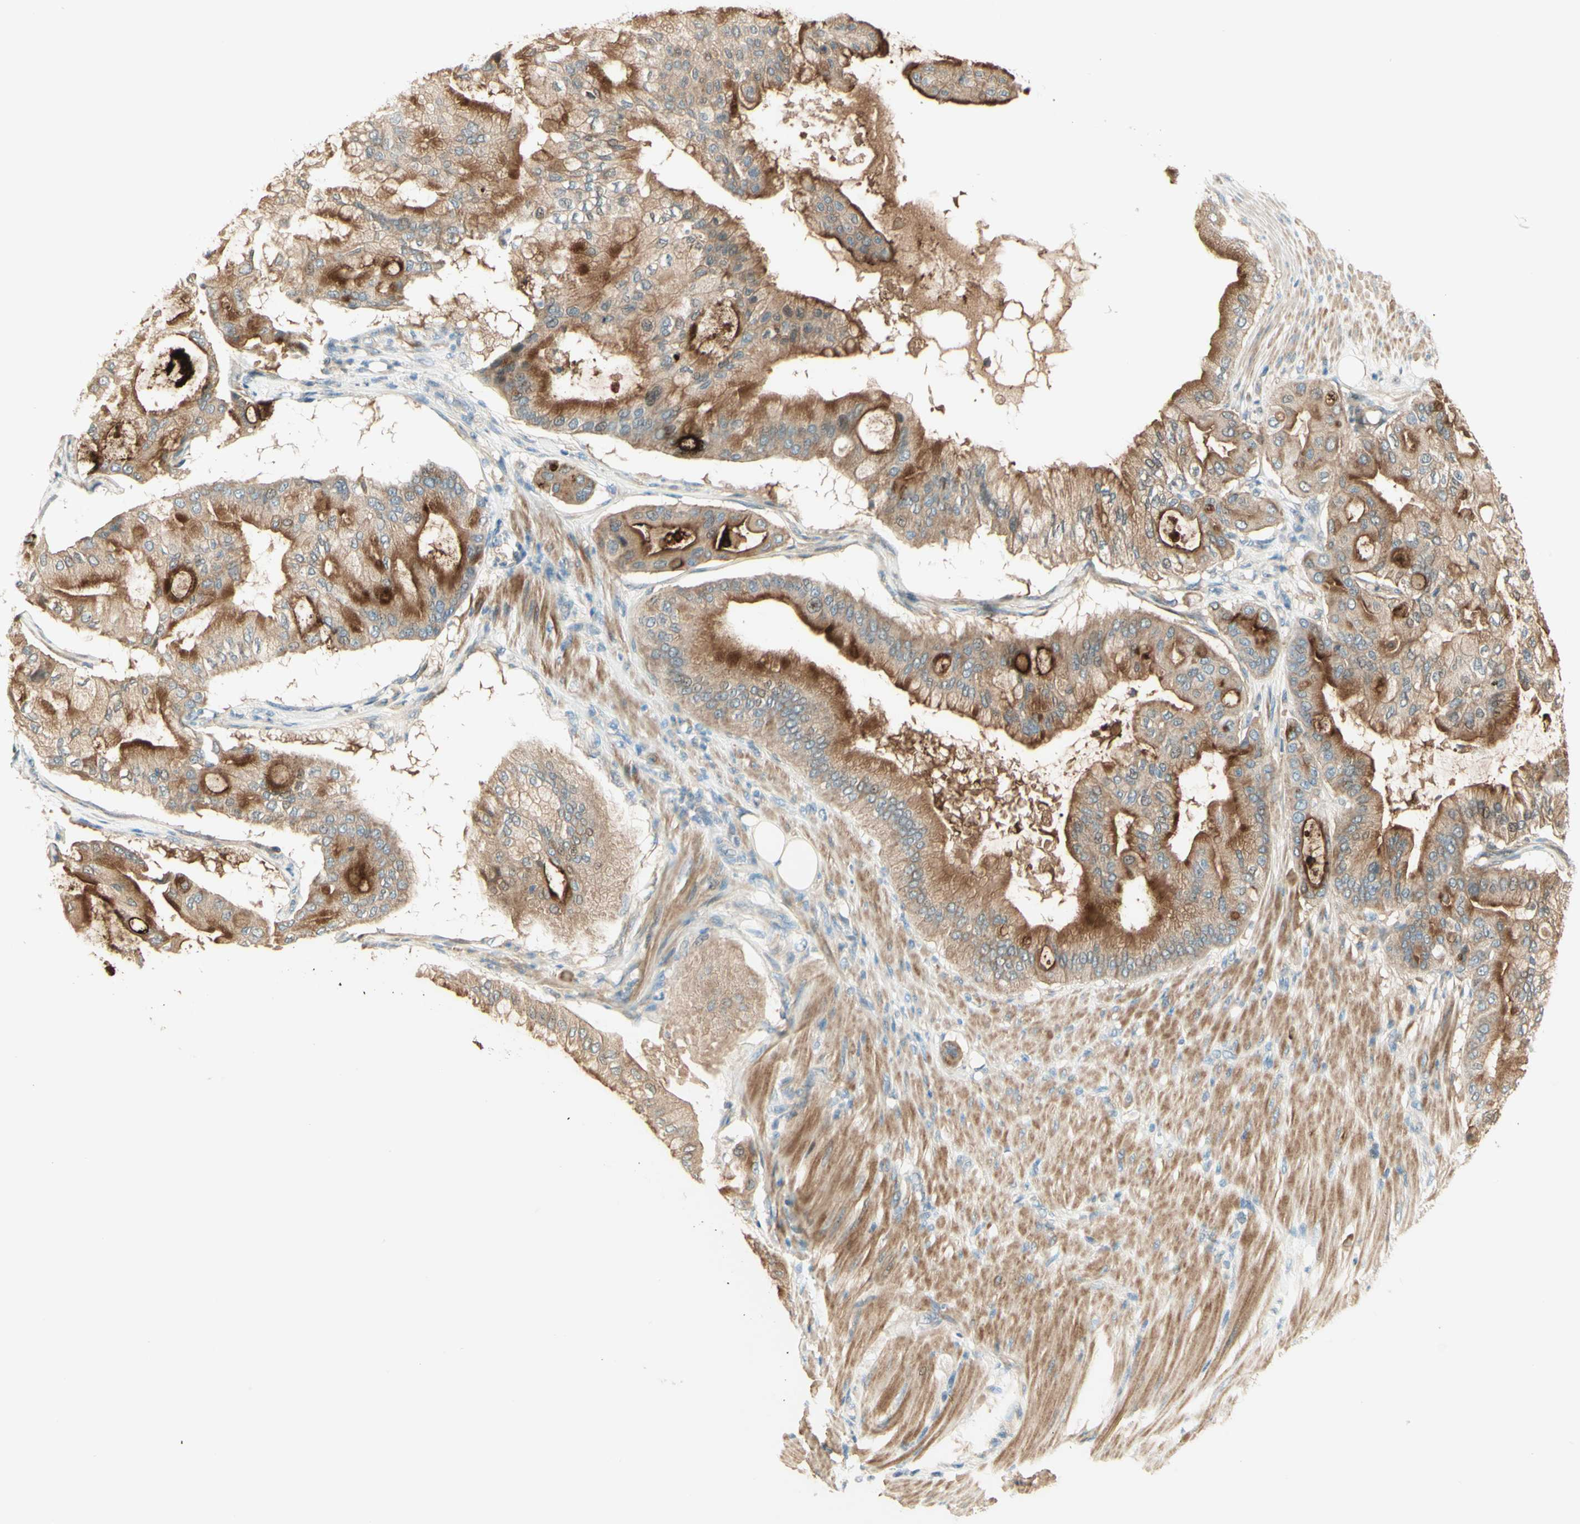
{"staining": {"intensity": "strong", "quantity": ">75%", "location": "cytoplasmic/membranous"}, "tissue": "pancreatic cancer", "cell_type": "Tumor cells", "image_type": "cancer", "snomed": [{"axis": "morphology", "description": "Adenocarcinoma, NOS"}, {"axis": "morphology", "description": "Adenocarcinoma, metastatic, NOS"}, {"axis": "topography", "description": "Lymph node"}, {"axis": "topography", "description": "Pancreas"}, {"axis": "topography", "description": "Duodenum"}], "caption": "A high-resolution photomicrograph shows immunohistochemistry staining of pancreatic cancer, which demonstrates strong cytoplasmic/membranous expression in approximately >75% of tumor cells.", "gene": "PROM1", "patient": {"sex": "female", "age": 64}}